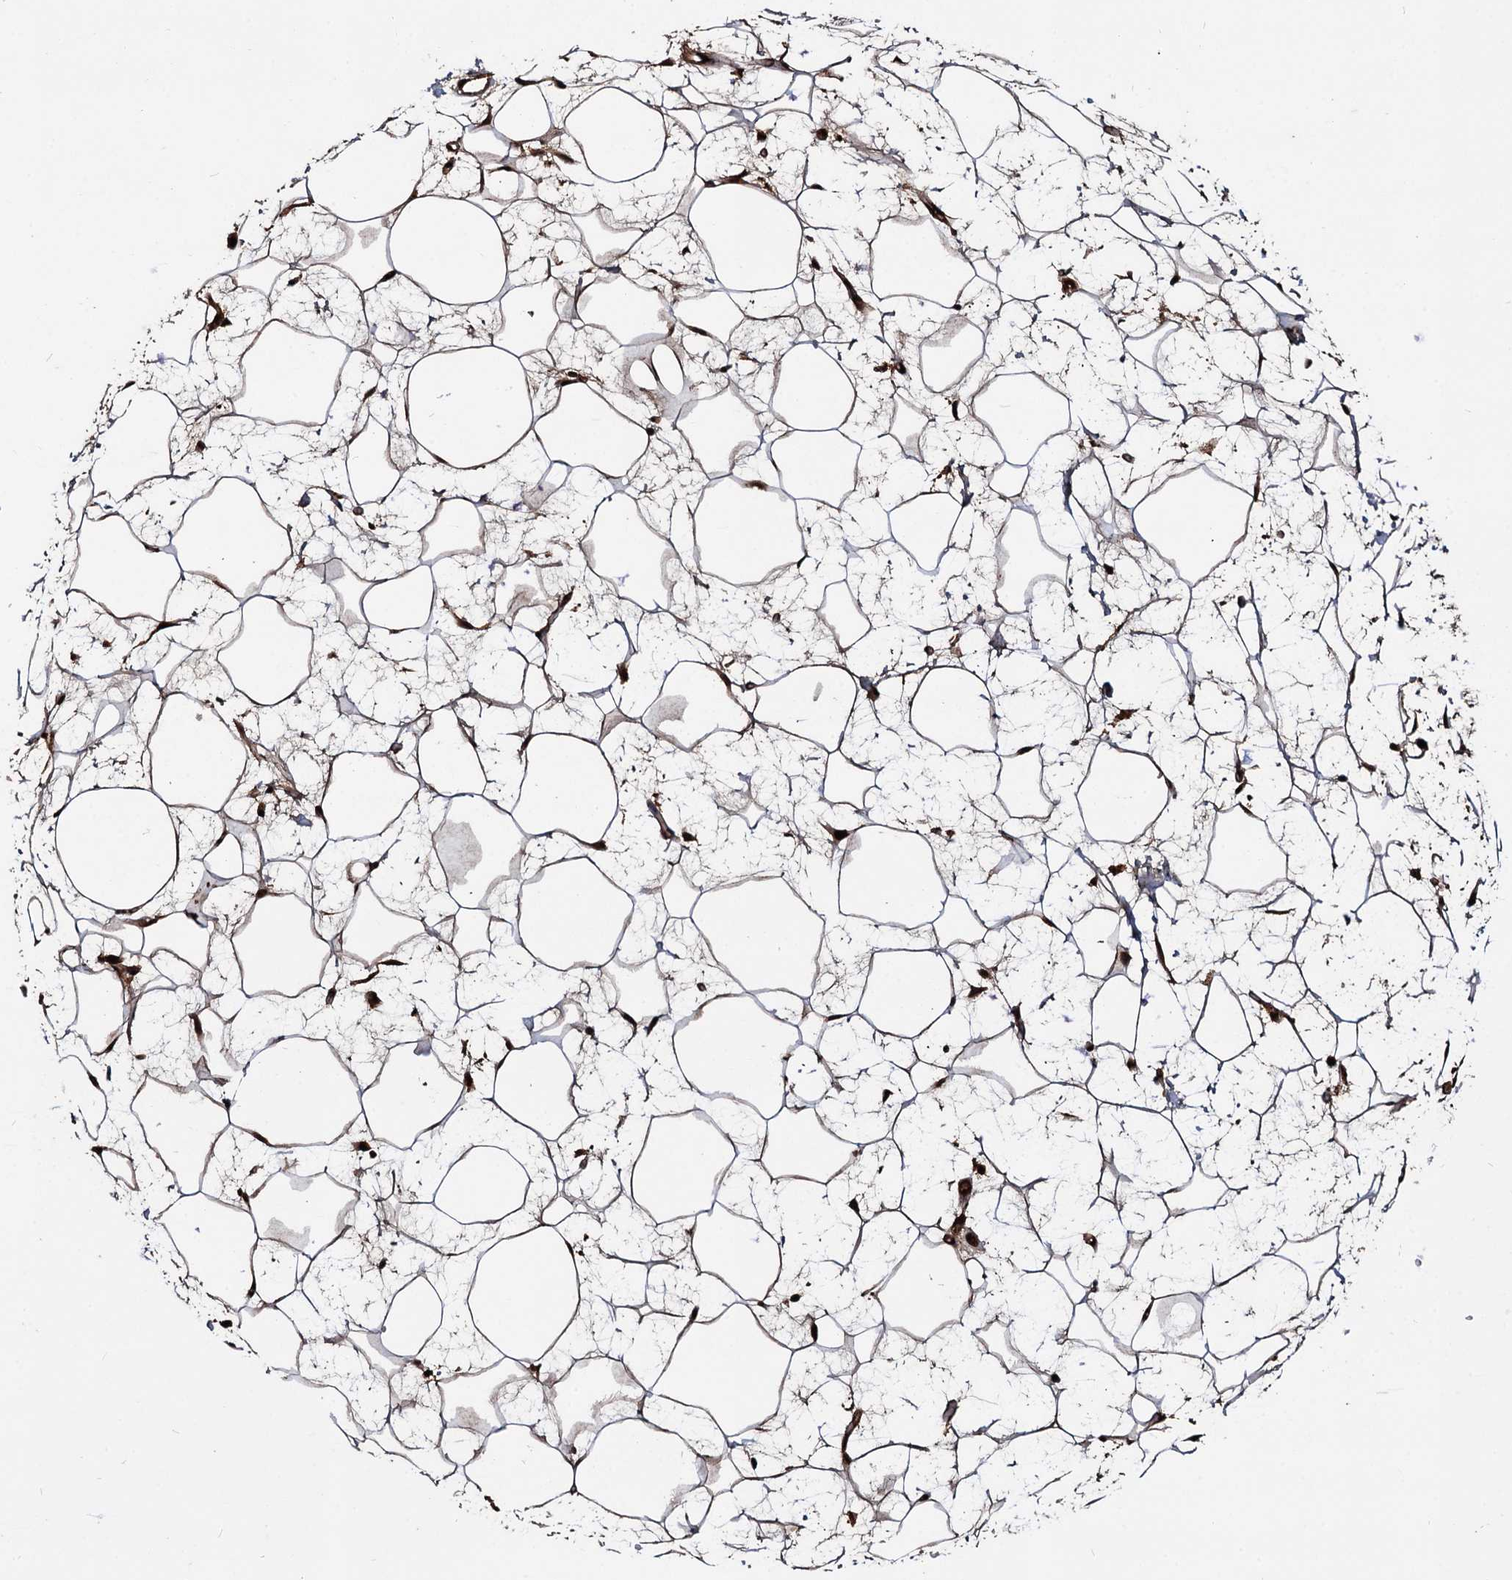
{"staining": {"intensity": "moderate", "quantity": ">75%", "location": "nuclear"}, "tissue": "adipose tissue", "cell_type": "Adipocytes", "image_type": "normal", "snomed": [{"axis": "morphology", "description": "Normal tissue, NOS"}, {"axis": "topography", "description": "Breast"}], "caption": "Adipose tissue stained with a brown dye shows moderate nuclear positive positivity in approximately >75% of adipocytes.", "gene": "CEP192", "patient": {"sex": "female", "age": 26}}